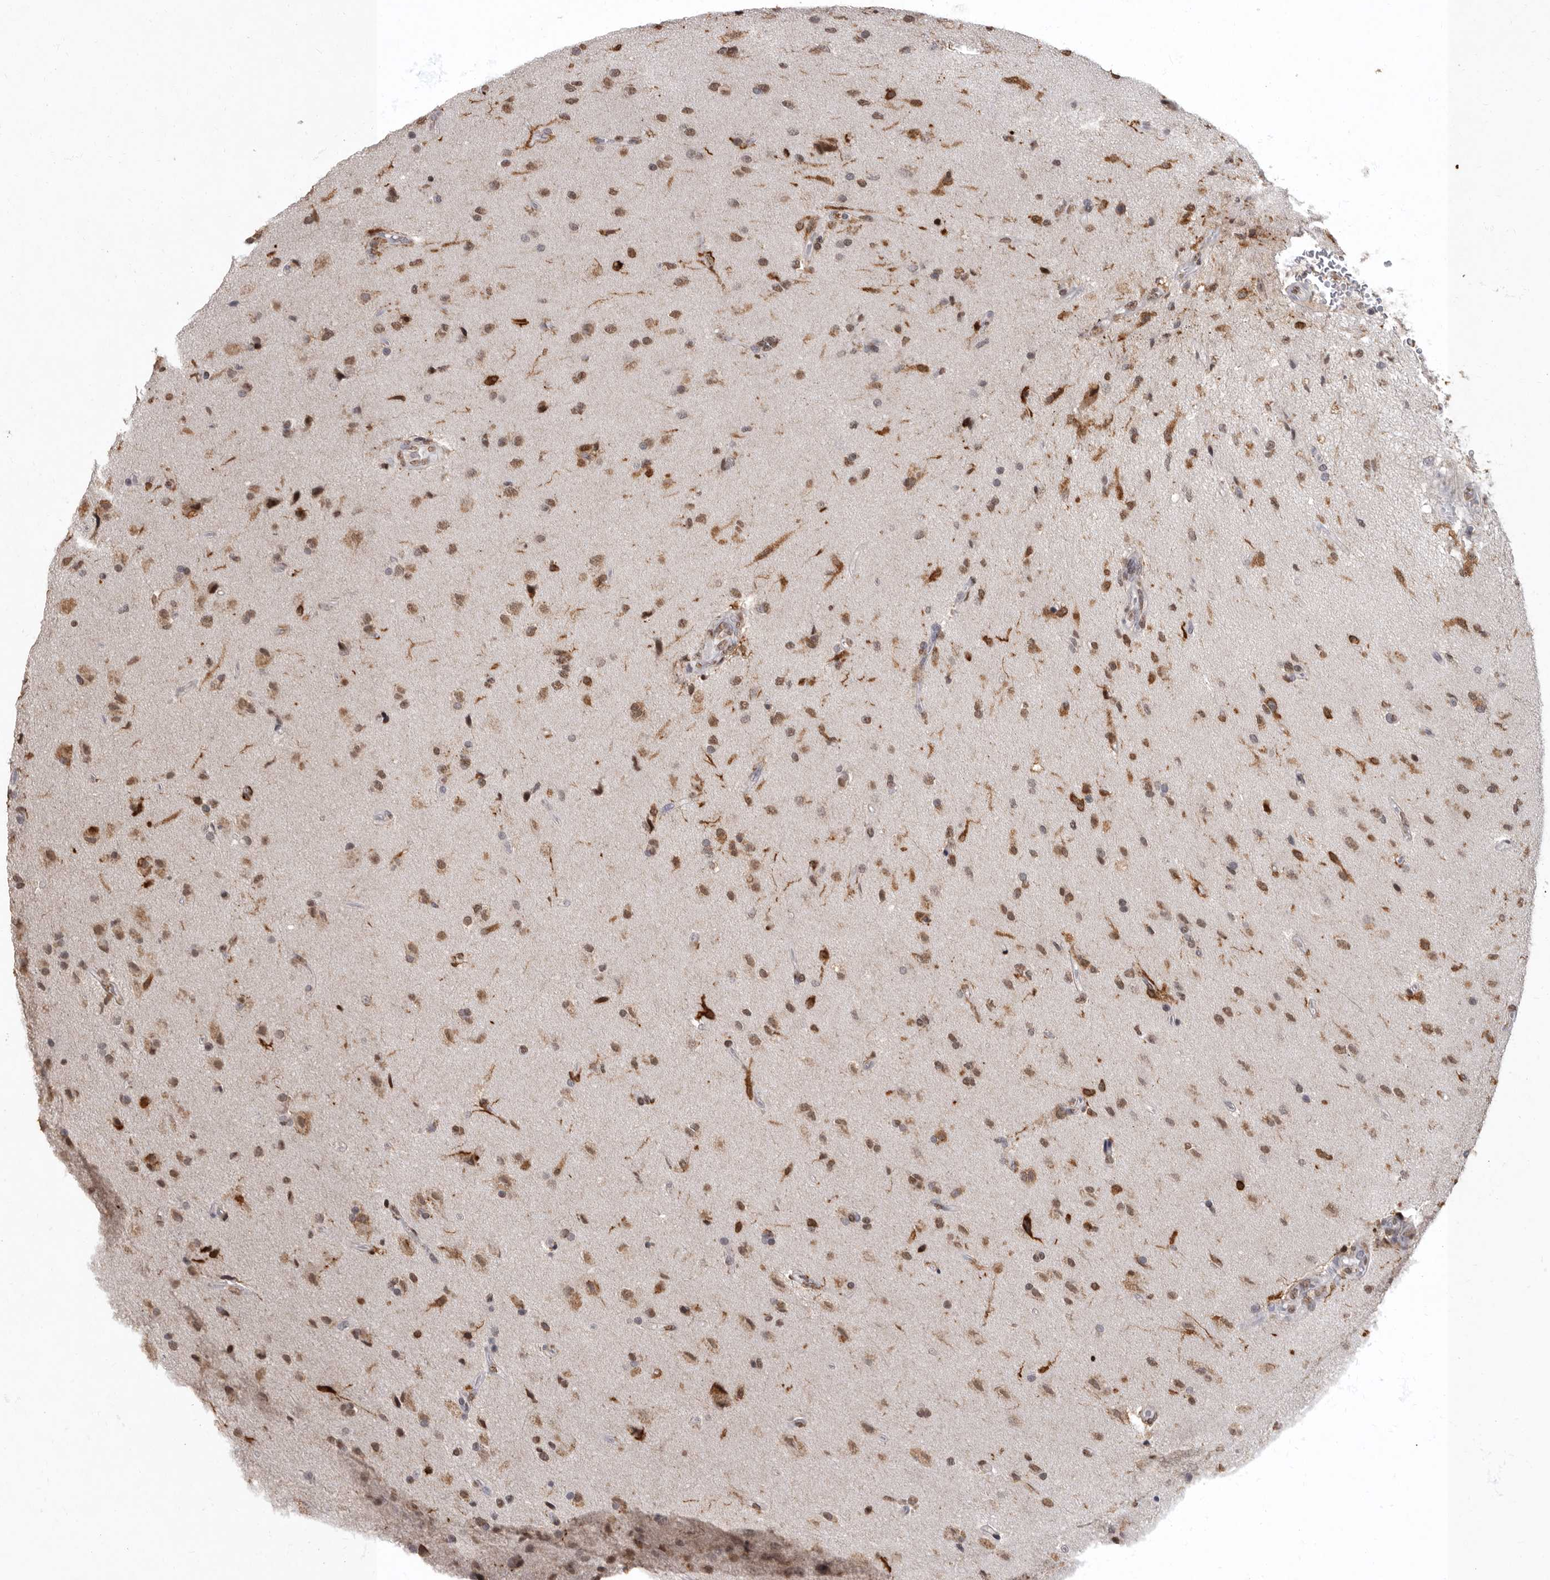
{"staining": {"intensity": "moderate", "quantity": ">75%", "location": "cytoplasmic/membranous,nuclear"}, "tissue": "glioma", "cell_type": "Tumor cells", "image_type": "cancer", "snomed": [{"axis": "morphology", "description": "Glioma, malignant, High grade"}, {"axis": "topography", "description": "Brain"}], "caption": "There is medium levels of moderate cytoplasmic/membranous and nuclear expression in tumor cells of high-grade glioma (malignant), as demonstrated by immunohistochemical staining (brown color).", "gene": "NBL1", "patient": {"sex": "male", "age": 72}}